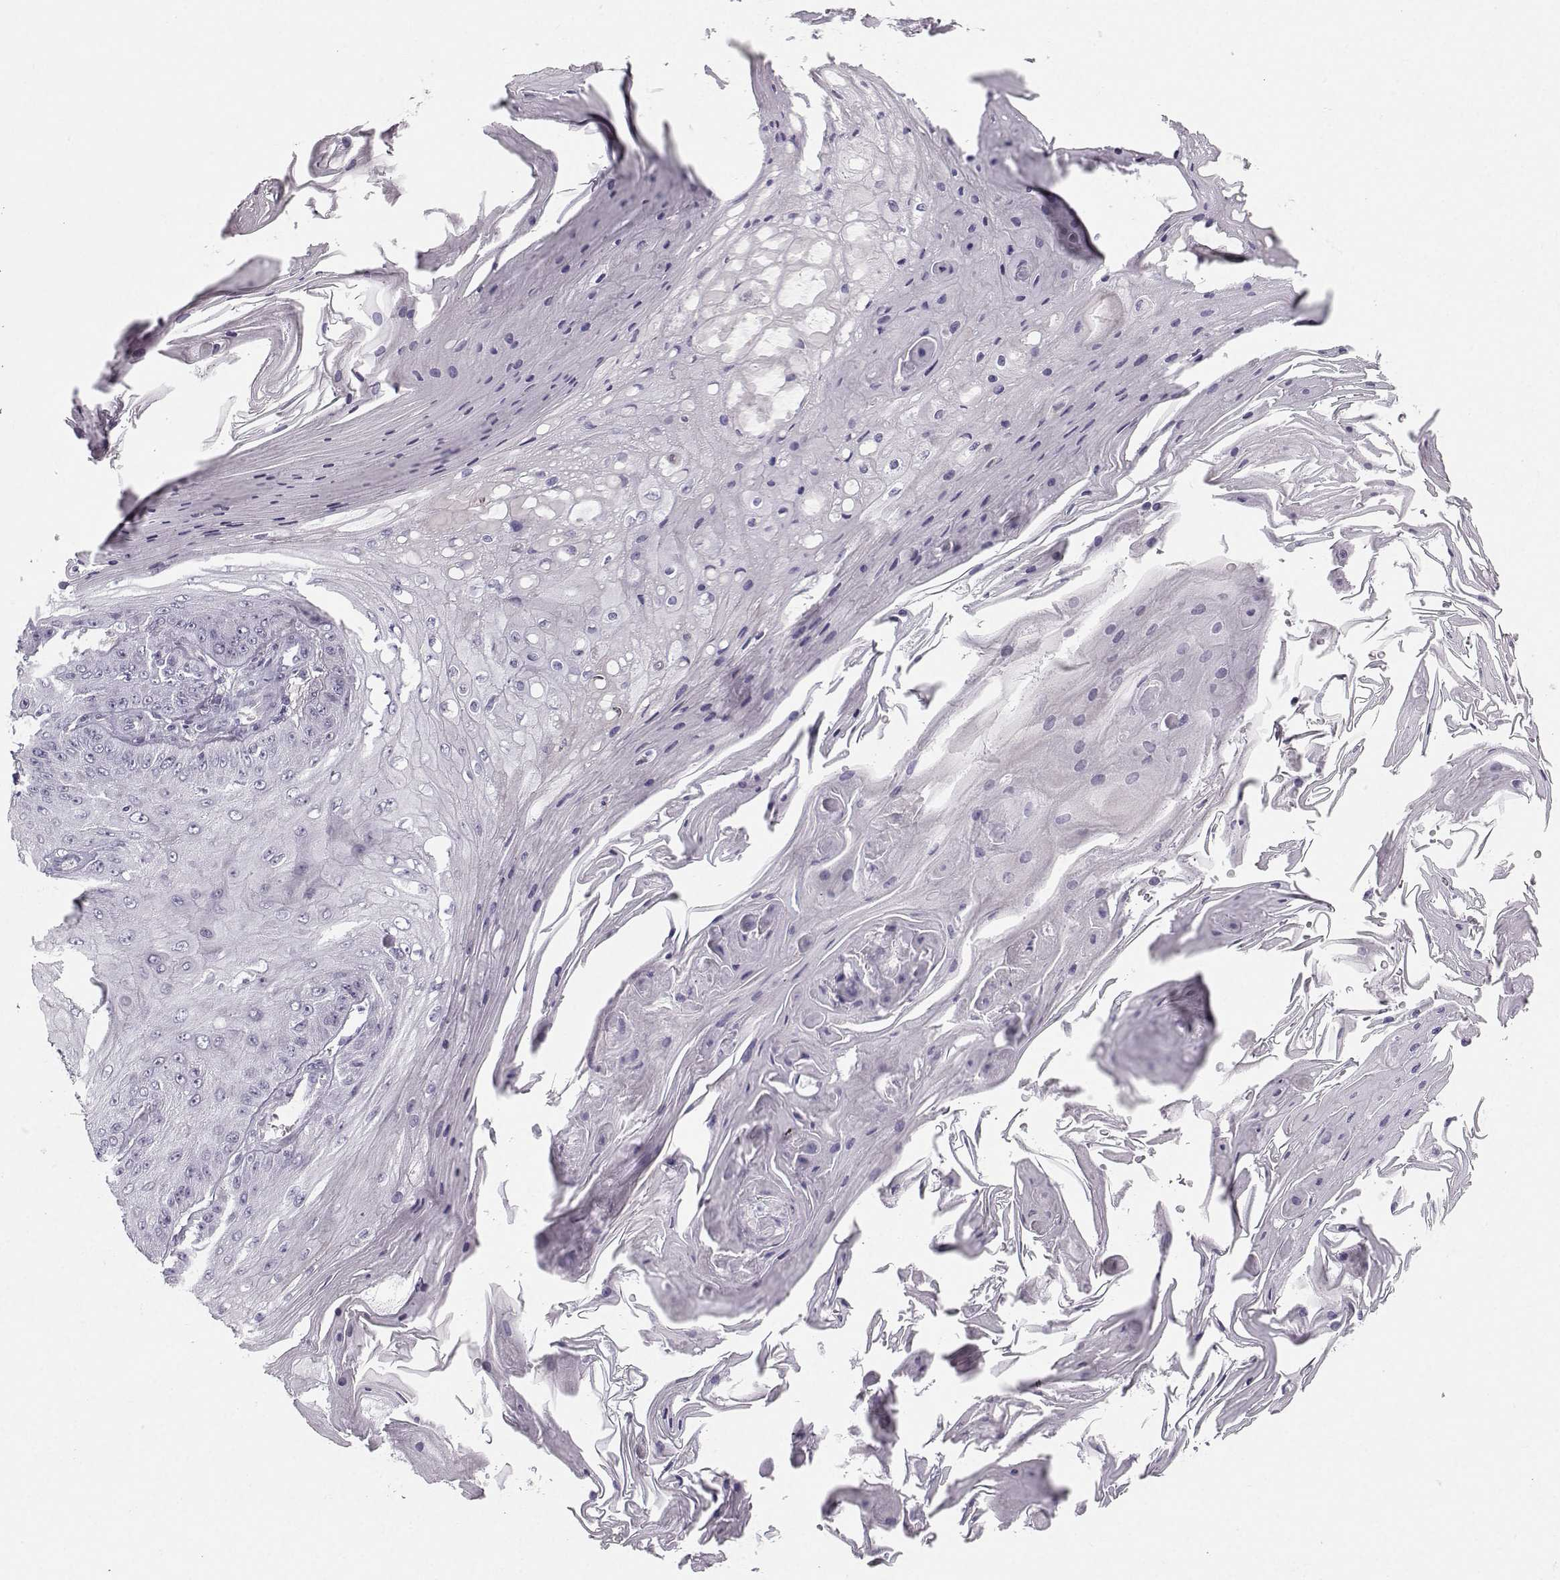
{"staining": {"intensity": "negative", "quantity": "none", "location": "none"}, "tissue": "skin cancer", "cell_type": "Tumor cells", "image_type": "cancer", "snomed": [{"axis": "morphology", "description": "Squamous cell carcinoma, NOS"}, {"axis": "topography", "description": "Skin"}], "caption": "Photomicrograph shows no significant protein staining in tumor cells of skin squamous cell carcinoma.", "gene": "CASR", "patient": {"sex": "male", "age": 70}}